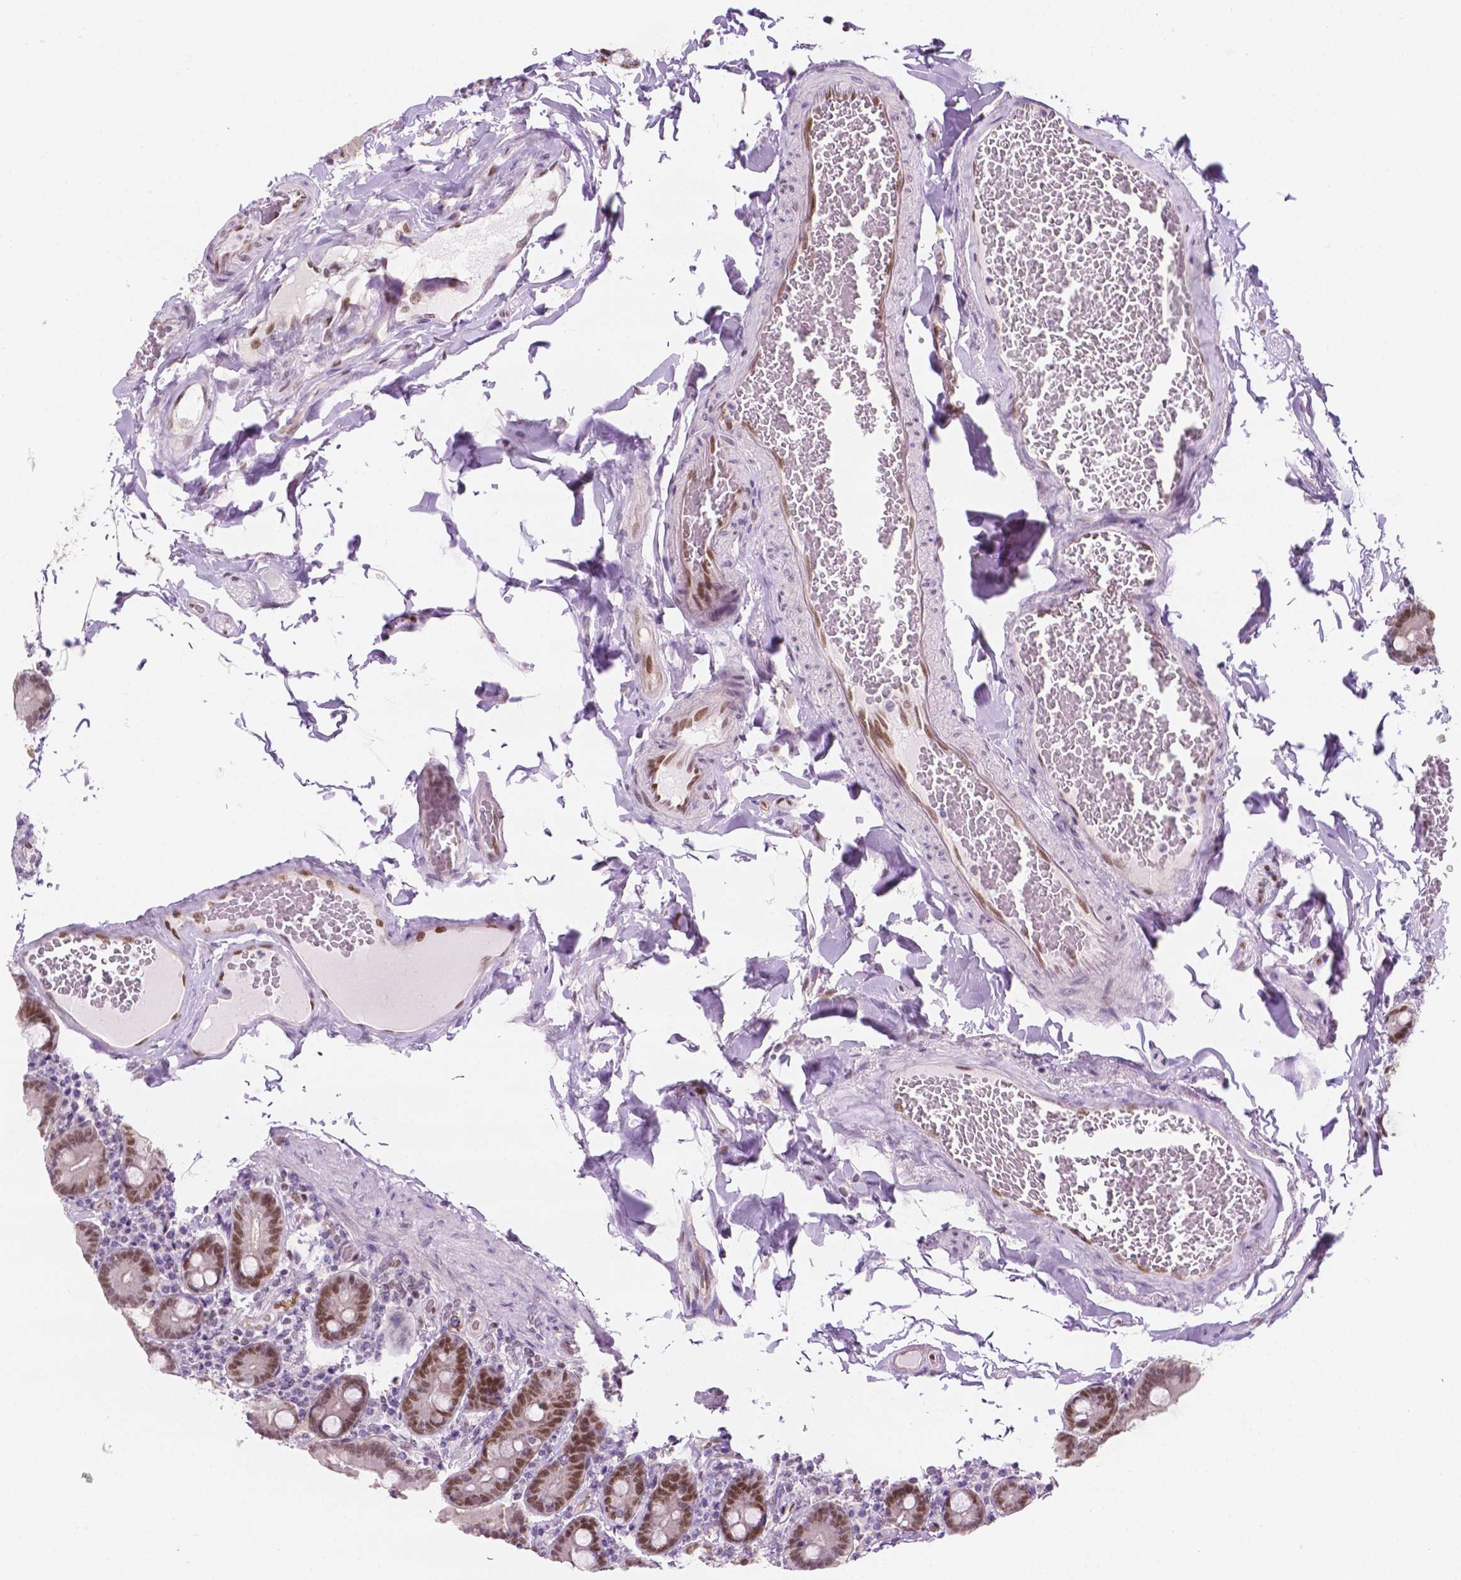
{"staining": {"intensity": "moderate", "quantity": ">75%", "location": "nuclear"}, "tissue": "duodenum", "cell_type": "Glandular cells", "image_type": "normal", "snomed": [{"axis": "morphology", "description": "Normal tissue, NOS"}, {"axis": "topography", "description": "Duodenum"}], "caption": "IHC of benign duodenum exhibits medium levels of moderate nuclear positivity in approximately >75% of glandular cells.", "gene": "ERF", "patient": {"sex": "female", "age": 62}}